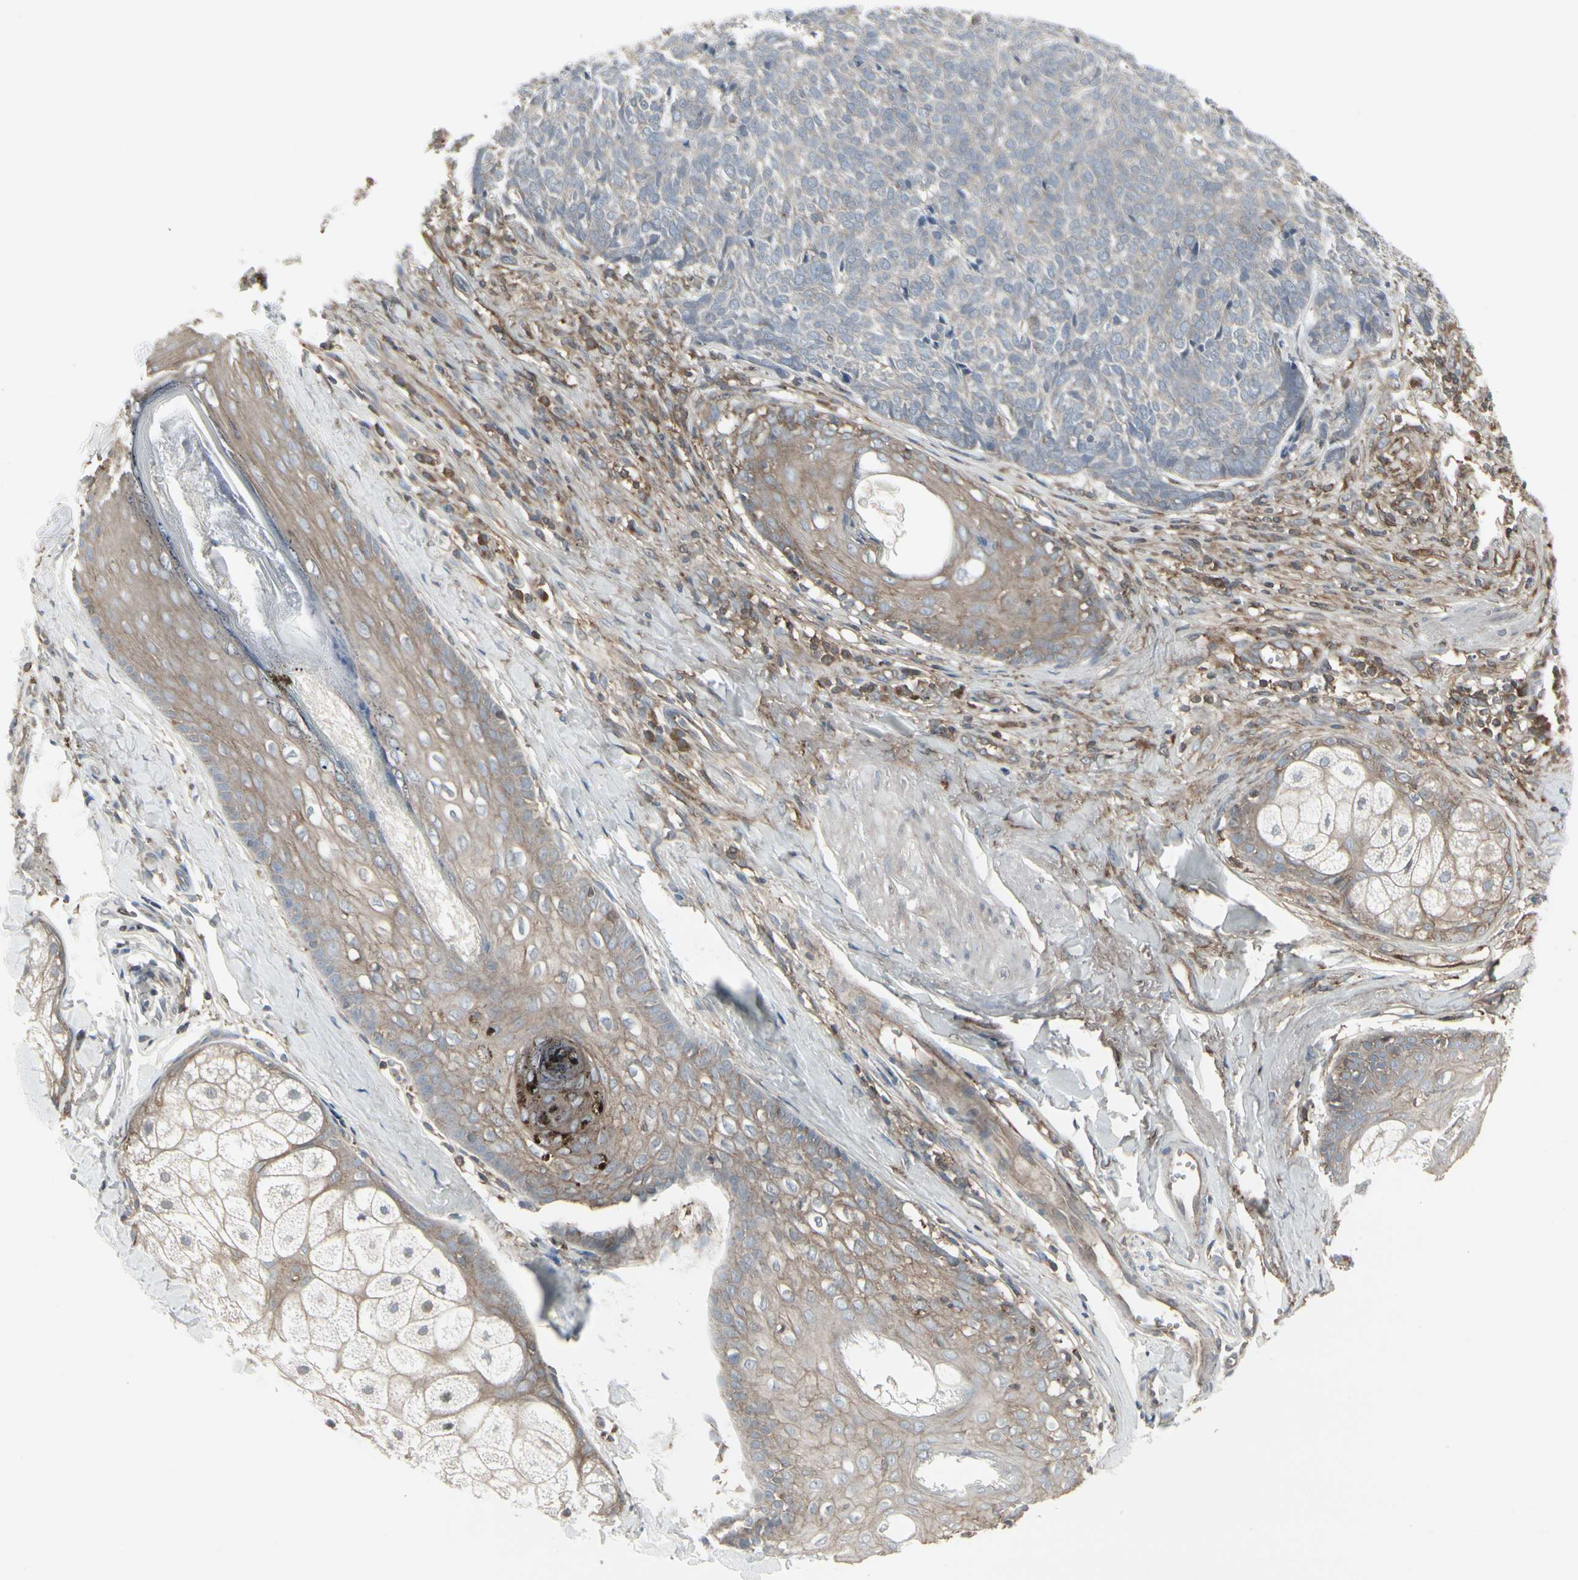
{"staining": {"intensity": "weak", "quantity": ">75%", "location": "cytoplasmic/membranous"}, "tissue": "skin cancer", "cell_type": "Tumor cells", "image_type": "cancer", "snomed": [{"axis": "morphology", "description": "Basal cell carcinoma"}, {"axis": "topography", "description": "Skin"}], "caption": "Skin basal cell carcinoma stained with a protein marker displays weak staining in tumor cells.", "gene": "EPS15", "patient": {"sex": "male", "age": 84}}